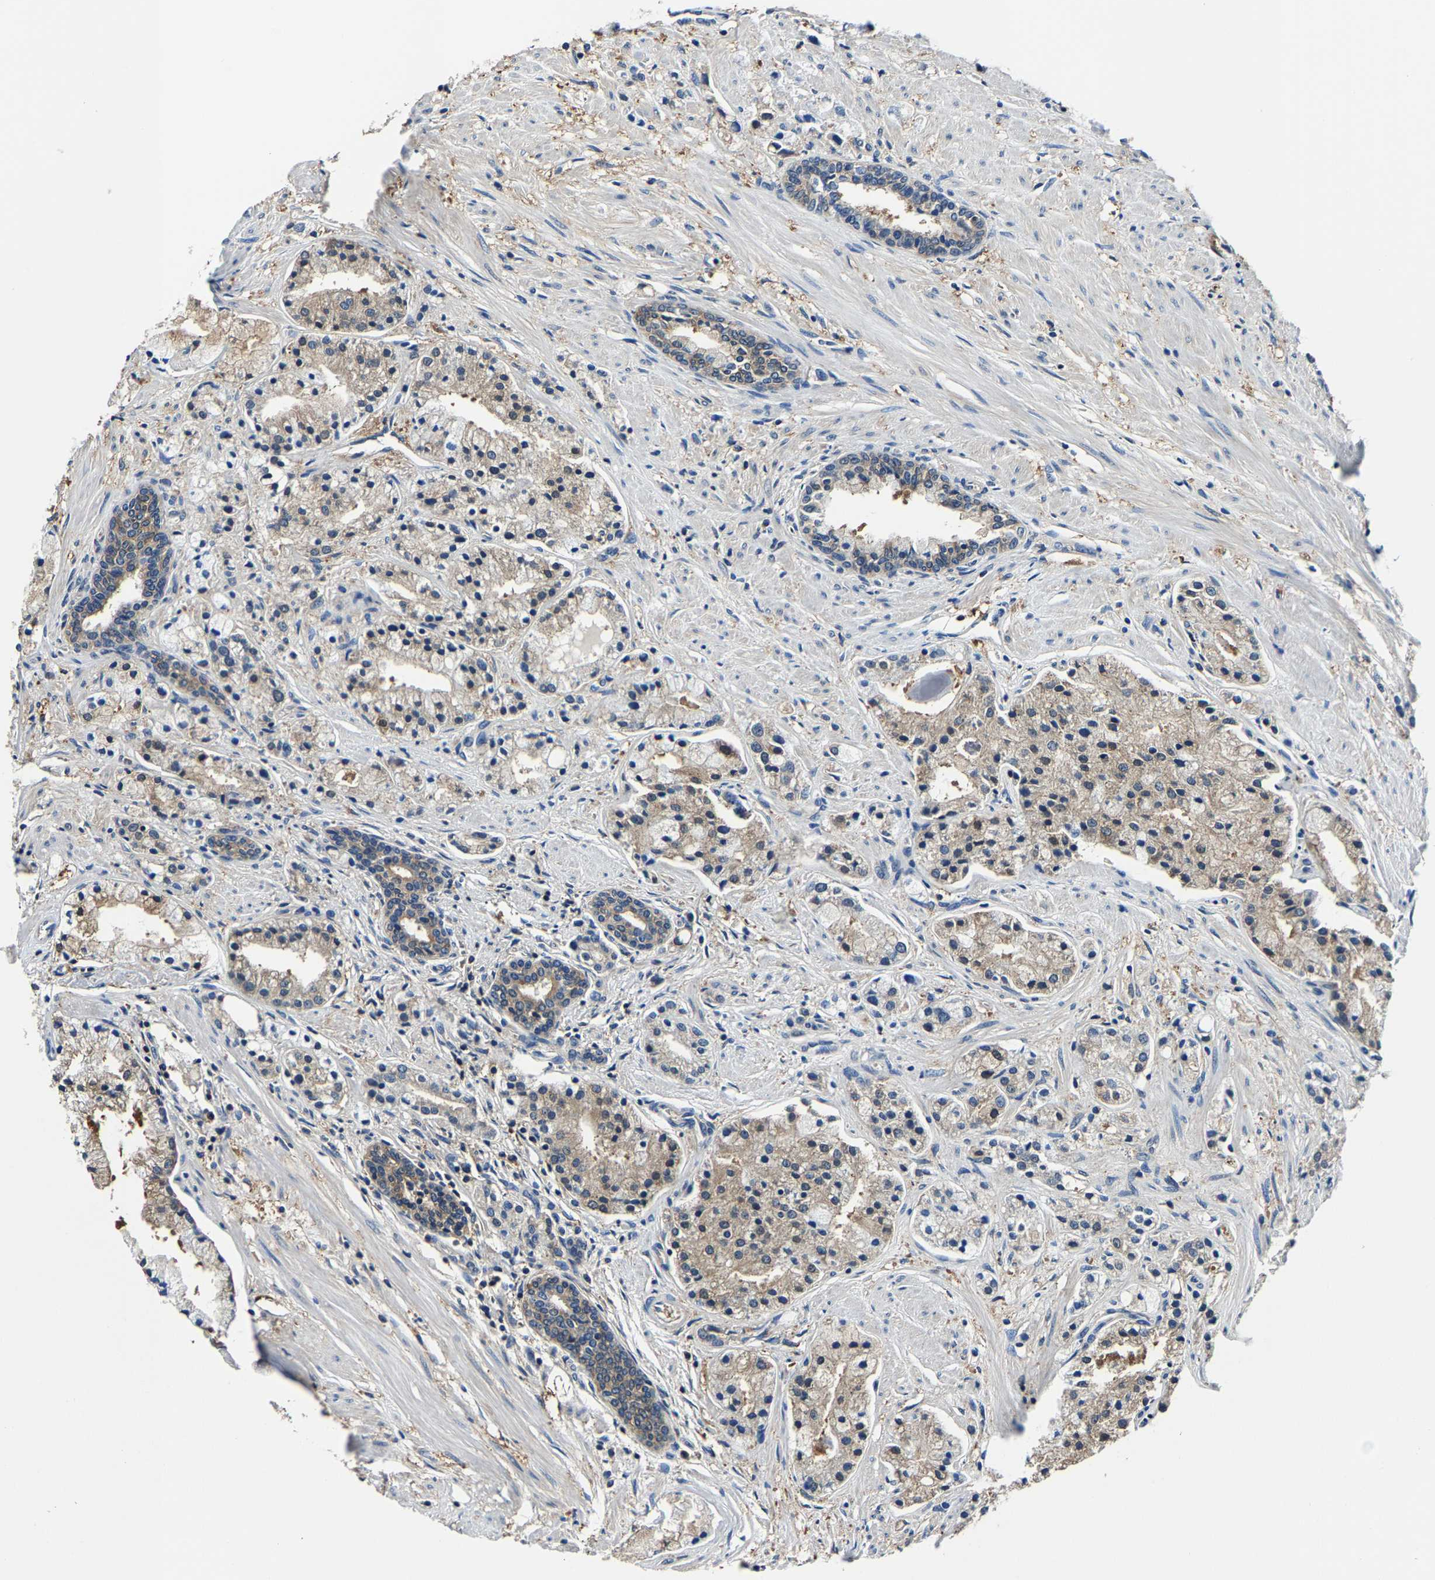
{"staining": {"intensity": "weak", "quantity": ">75%", "location": "cytoplasmic/membranous"}, "tissue": "prostate cancer", "cell_type": "Tumor cells", "image_type": "cancer", "snomed": [{"axis": "morphology", "description": "Adenocarcinoma, High grade"}, {"axis": "topography", "description": "Prostate"}], "caption": "Immunohistochemical staining of prostate cancer (high-grade adenocarcinoma) demonstrates low levels of weak cytoplasmic/membranous expression in approximately >75% of tumor cells.", "gene": "ALDOB", "patient": {"sex": "male", "age": 50}}